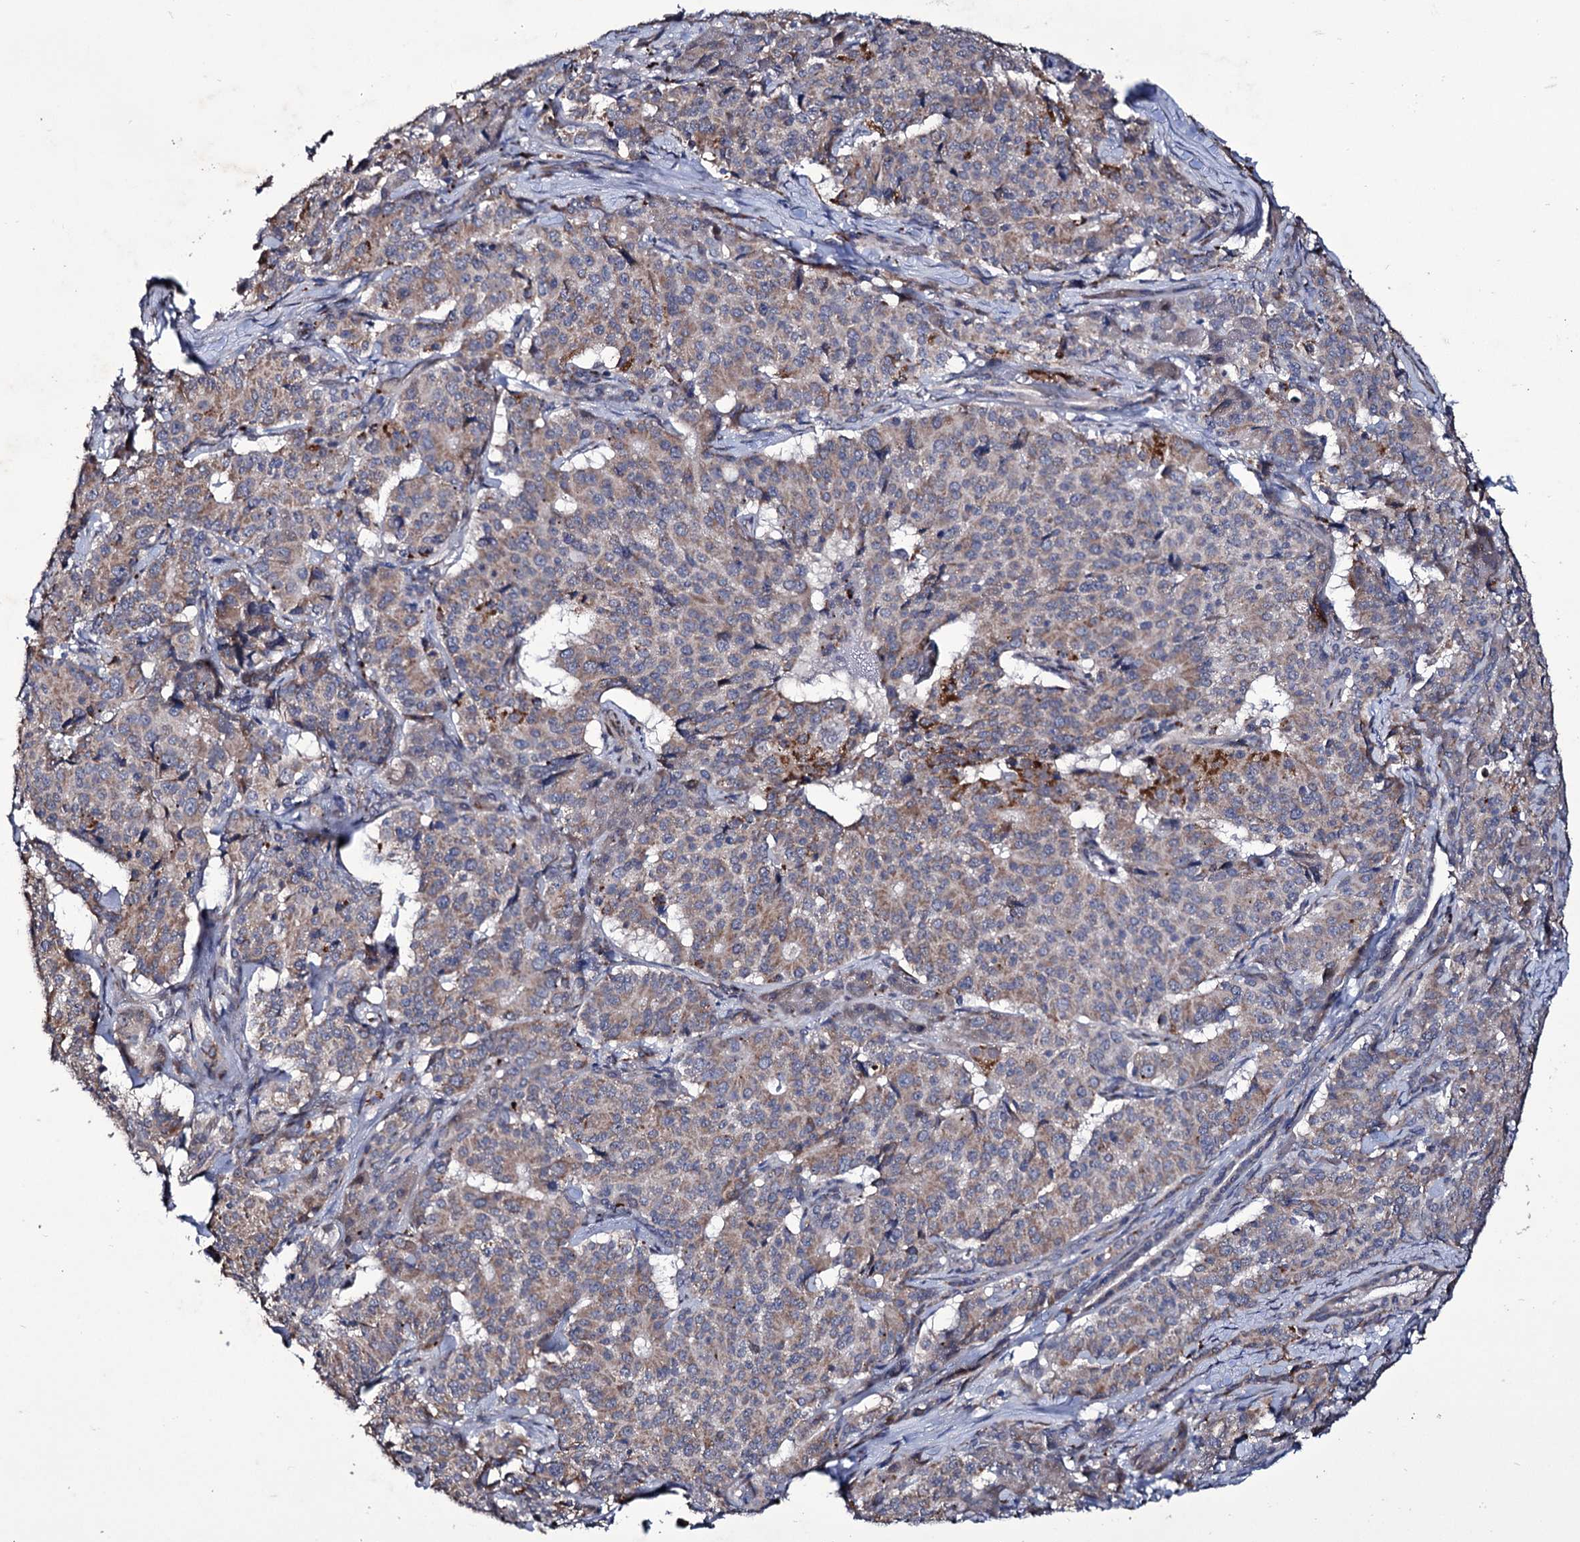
{"staining": {"intensity": "weak", "quantity": ">75%", "location": "cytoplasmic/membranous"}, "tissue": "pancreatic cancer", "cell_type": "Tumor cells", "image_type": "cancer", "snomed": [{"axis": "morphology", "description": "Adenocarcinoma, NOS"}, {"axis": "topography", "description": "Pancreas"}], "caption": "Protein analysis of pancreatic cancer (adenocarcinoma) tissue shows weak cytoplasmic/membranous expression in approximately >75% of tumor cells.", "gene": "TUBGCP5", "patient": {"sex": "female", "age": 74}}